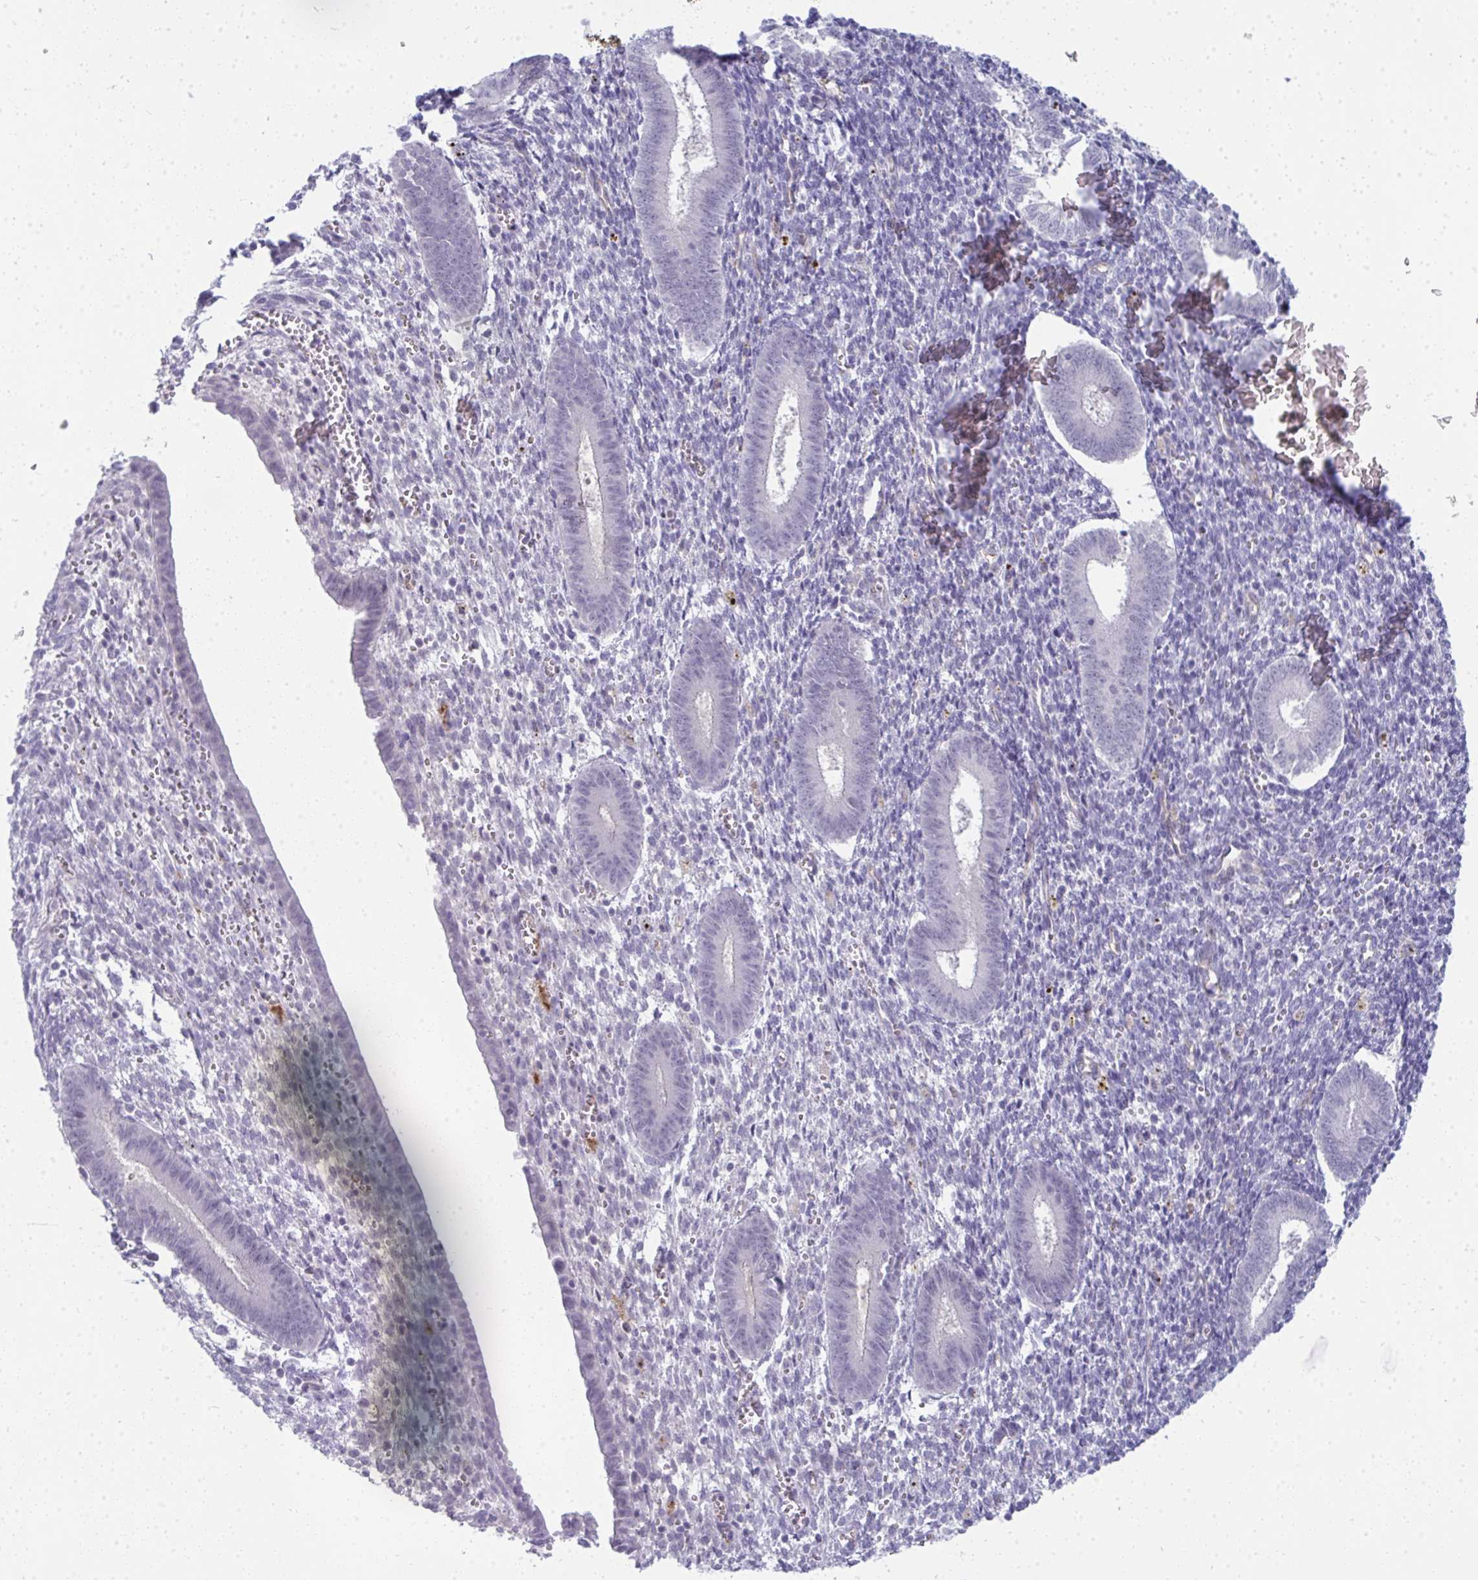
{"staining": {"intensity": "negative", "quantity": "none", "location": "none"}, "tissue": "endometrium", "cell_type": "Cells in endometrial stroma", "image_type": "normal", "snomed": [{"axis": "morphology", "description": "Normal tissue, NOS"}, {"axis": "topography", "description": "Endometrium"}], "caption": "The immunohistochemistry histopathology image has no significant positivity in cells in endometrial stroma of endometrium.", "gene": "TMEM82", "patient": {"sex": "female", "age": 25}}